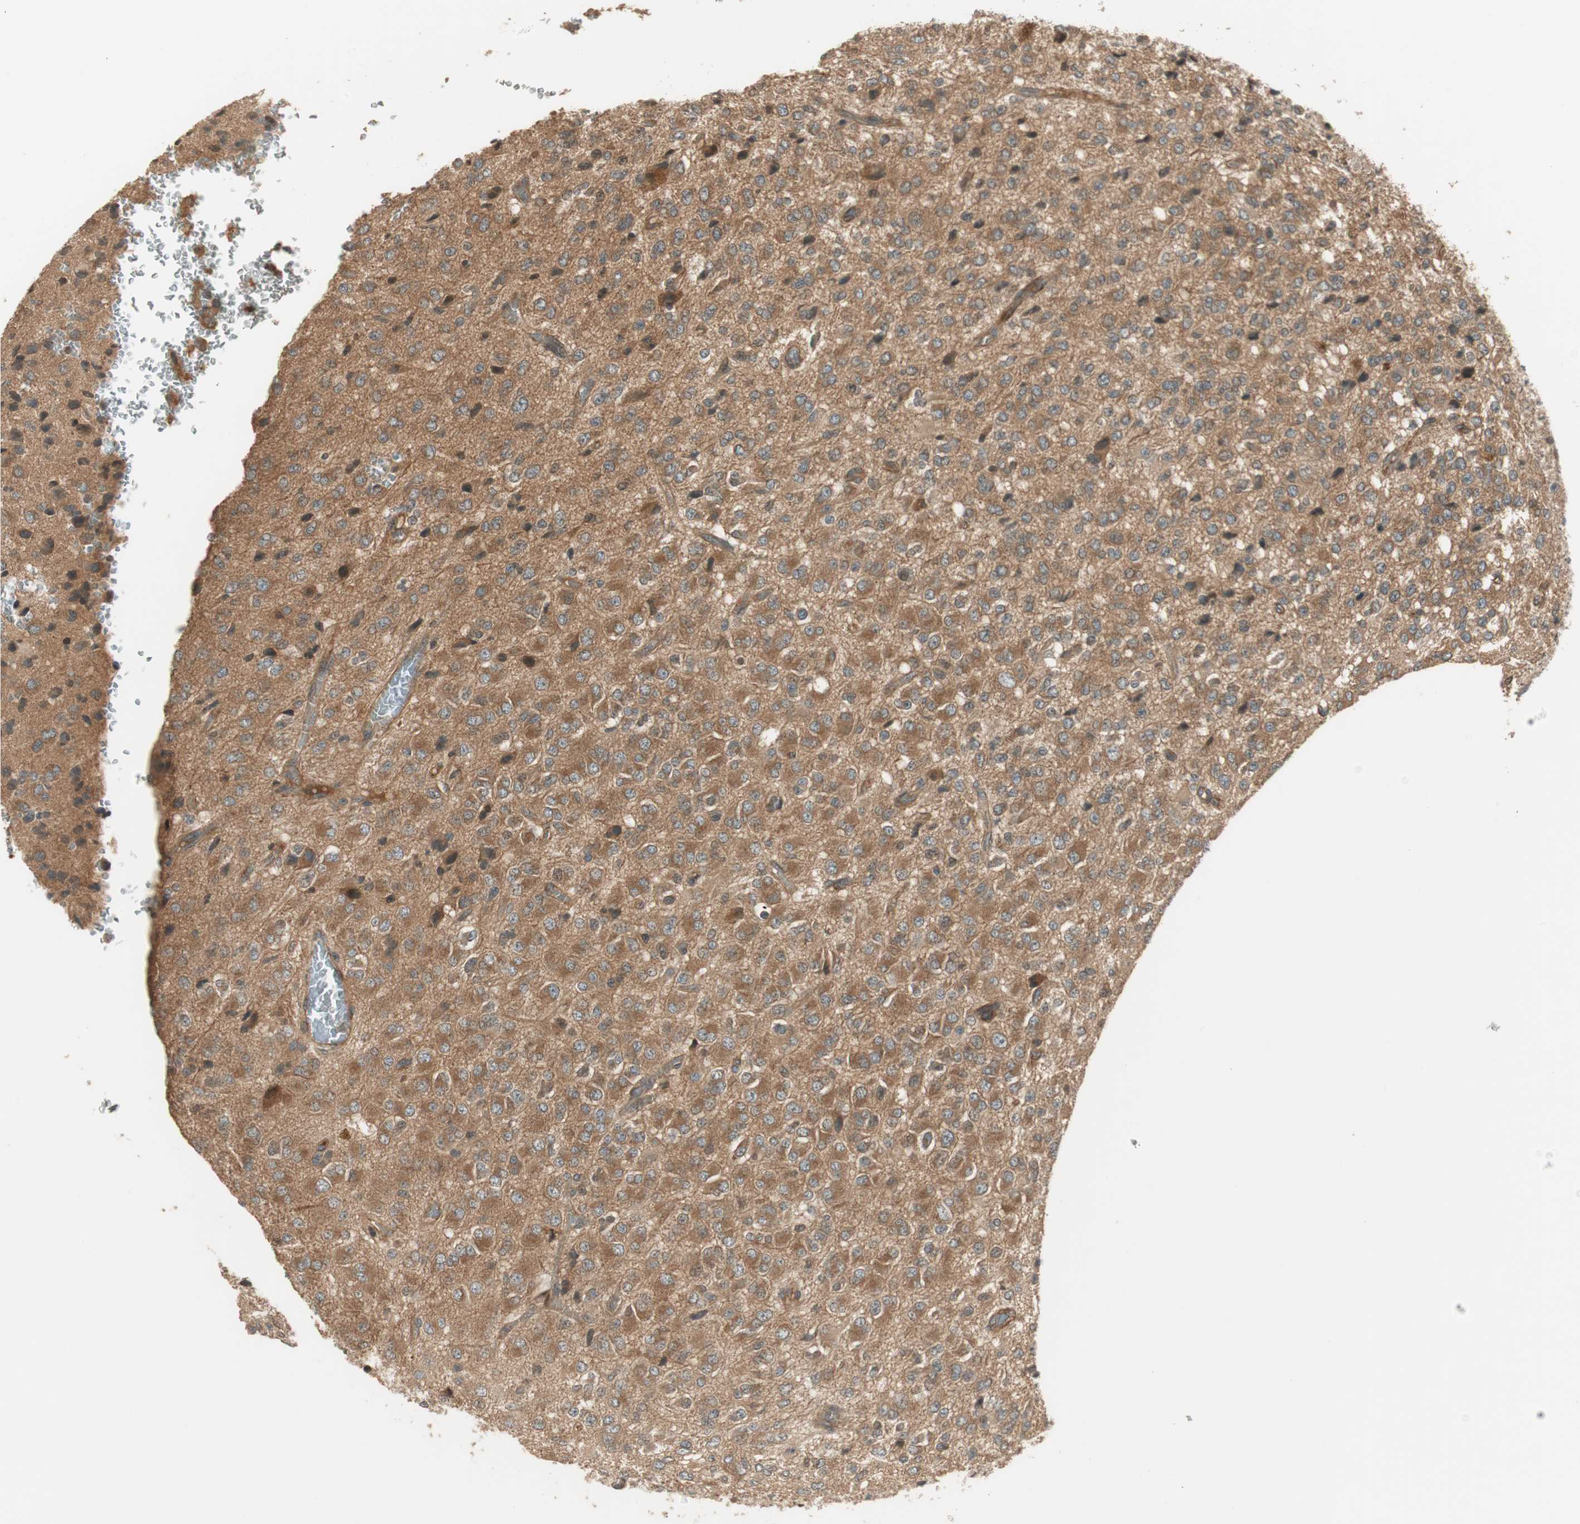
{"staining": {"intensity": "moderate", "quantity": "<25%", "location": "cytoplasmic/membranous"}, "tissue": "glioma", "cell_type": "Tumor cells", "image_type": "cancer", "snomed": [{"axis": "morphology", "description": "Glioma, malignant, High grade"}, {"axis": "topography", "description": "pancreas cauda"}], "caption": "This micrograph displays immunohistochemistry (IHC) staining of human glioma, with low moderate cytoplasmic/membranous expression in approximately <25% of tumor cells.", "gene": "PFDN5", "patient": {"sex": "male", "age": 60}}